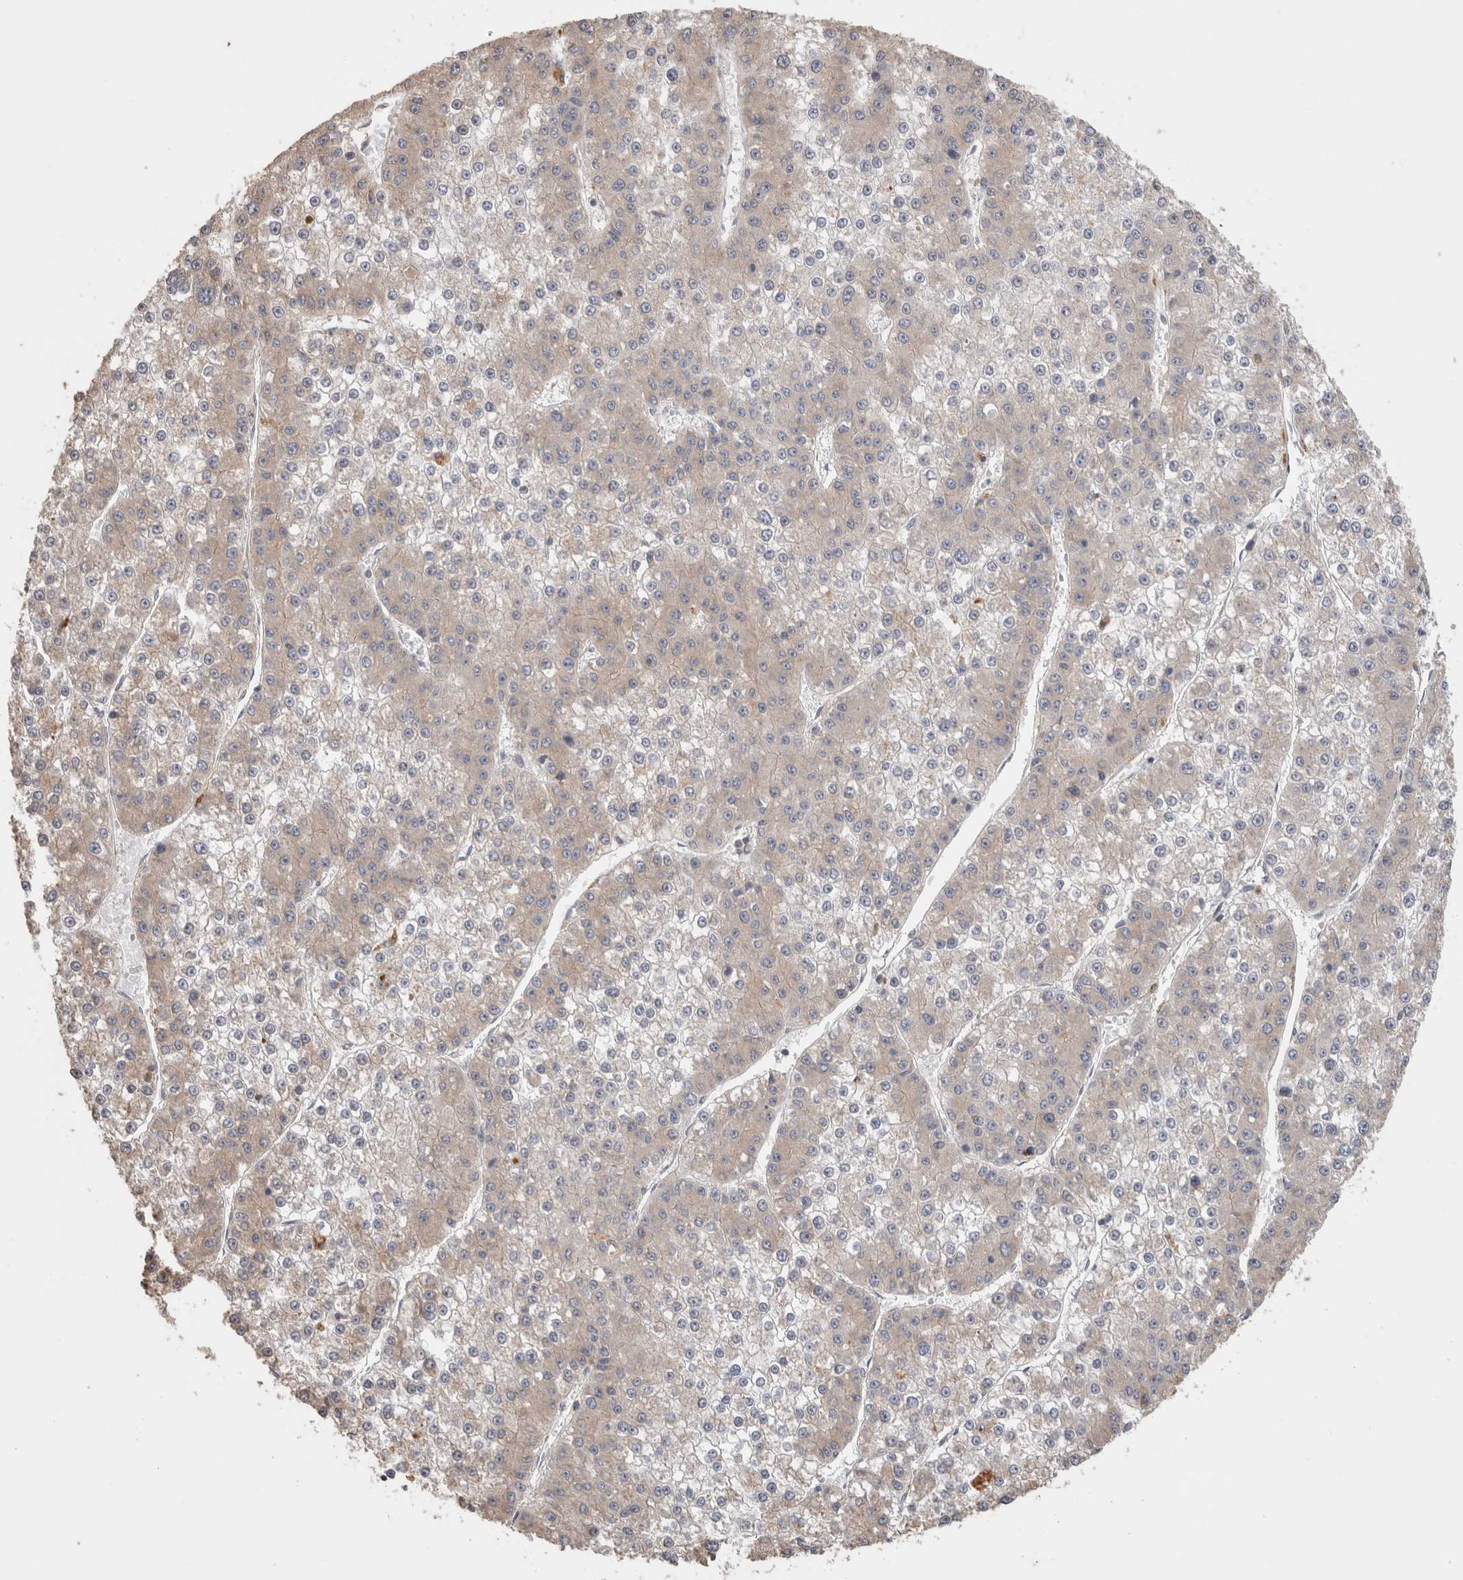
{"staining": {"intensity": "weak", "quantity": "<25%", "location": "cytoplasmic/membranous"}, "tissue": "liver cancer", "cell_type": "Tumor cells", "image_type": "cancer", "snomed": [{"axis": "morphology", "description": "Carcinoma, Hepatocellular, NOS"}, {"axis": "topography", "description": "Liver"}], "caption": "This is a image of IHC staining of liver cancer (hepatocellular carcinoma), which shows no positivity in tumor cells.", "gene": "CLIP1", "patient": {"sex": "female", "age": 73}}